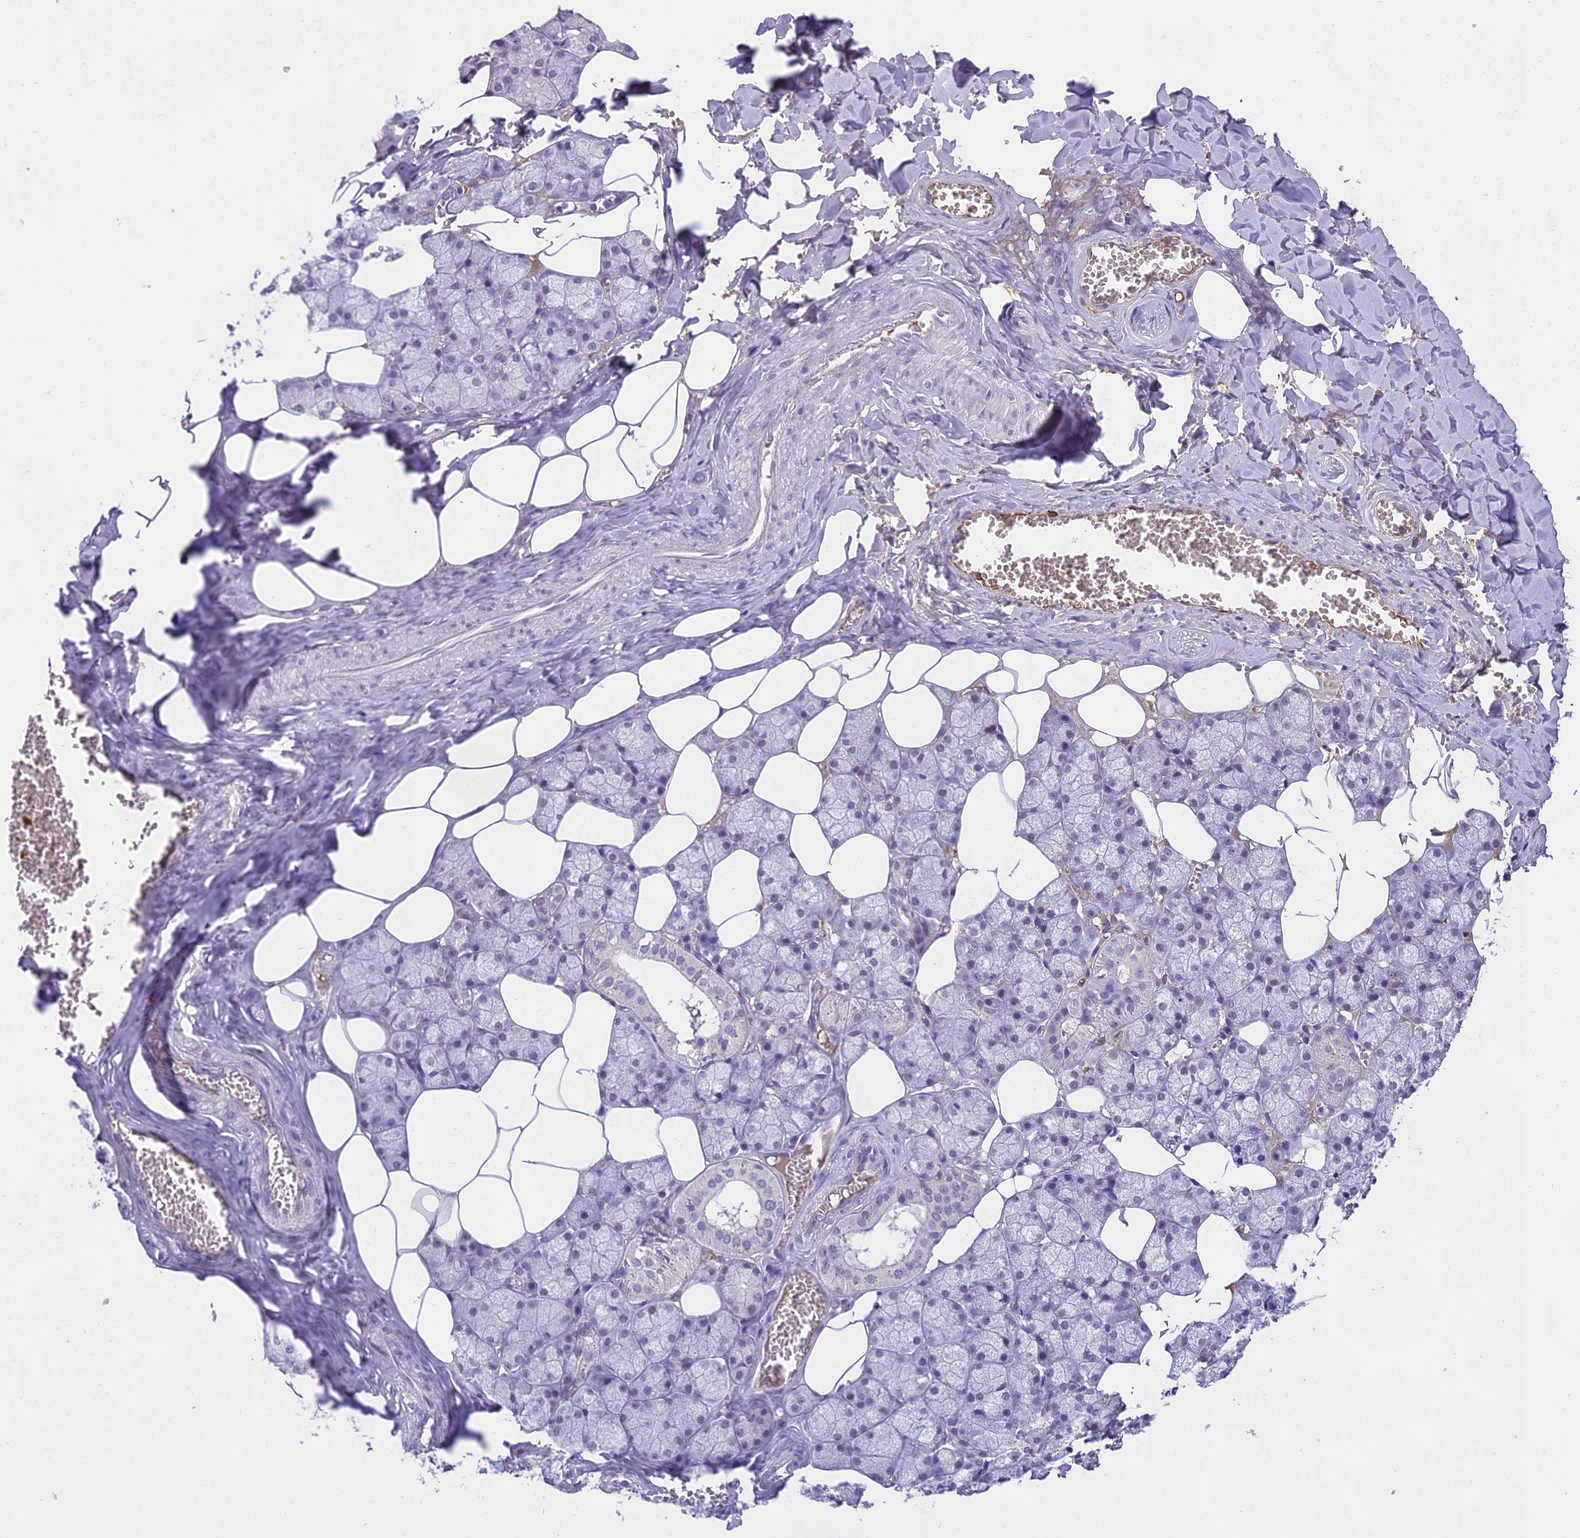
{"staining": {"intensity": "negative", "quantity": "none", "location": "none"}, "tissue": "salivary gland", "cell_type": "Glandular cells", "image_type": "normal", "snomed": [{"axis": "morphology", "description": "Normal tissue, NOS"}, {"axis": "topography", "description": "Salivary gland"}], "caption": "Immunohistochemistry of benign salivary gland exhibits no staining in glandular cells.", "gene": "MAT2A", "patient": {"sex": "male", "age": 62}}